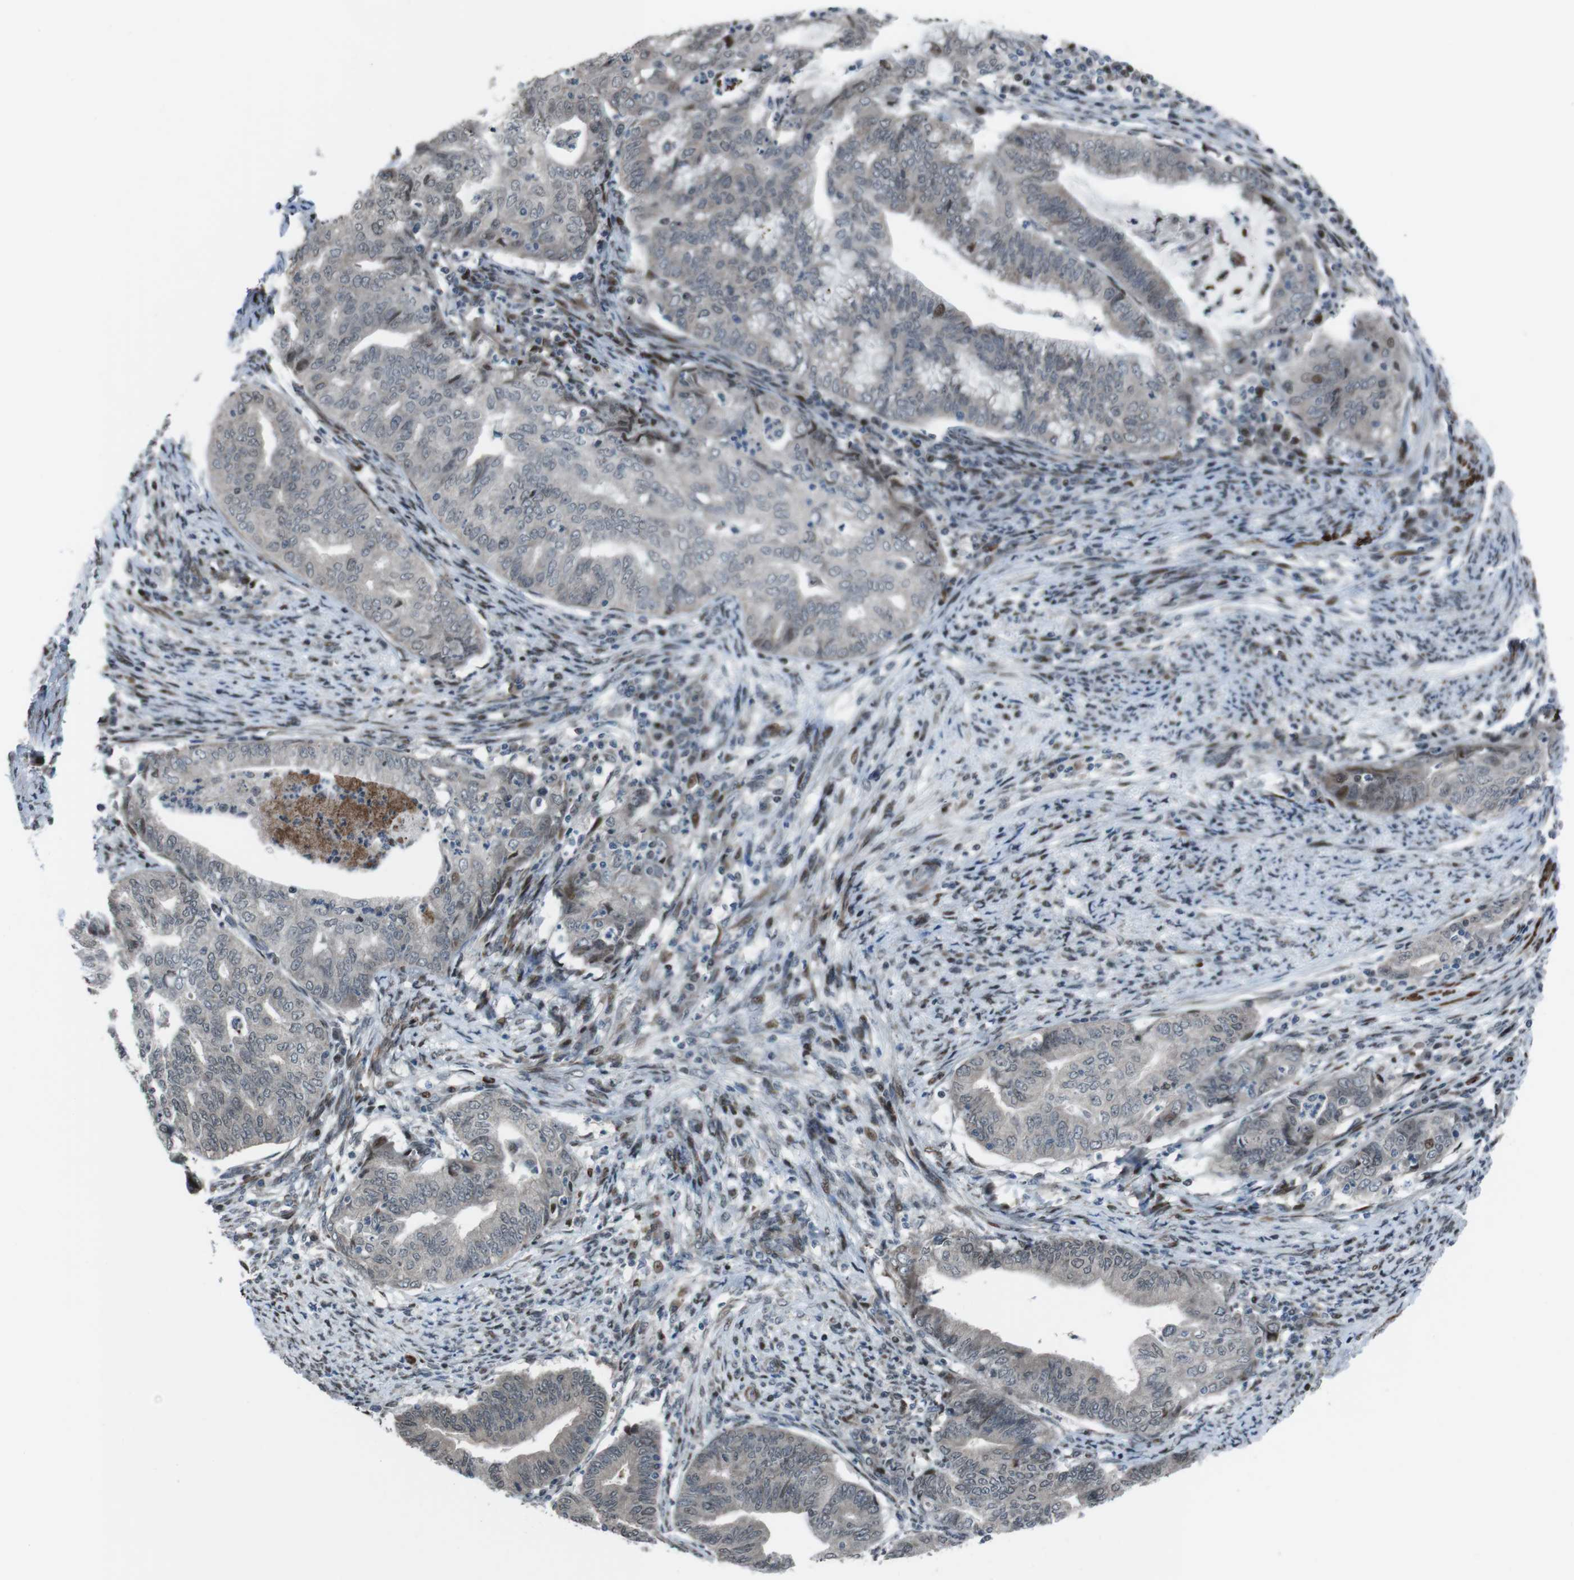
{"staining": {"intensity": "moderate", "quantity": "<25%", "location": "nuclear"}, "tissue": "endometrial cancer", "cell_type": "Tumor cells", "image_type": "cancer", "snomed": [{"axis": "morphology", "description": "Adenocarcinoma, NOS"}, {"axis": "topography", "description": "Endometrium"}], "caption": "A photomicrograph of human endometrial cancer stained for a protein reveals moderate nuclear brown staining in tumor cells.", "gene": "PBRM1", "patient": {"sex": "female", "age": 79}}